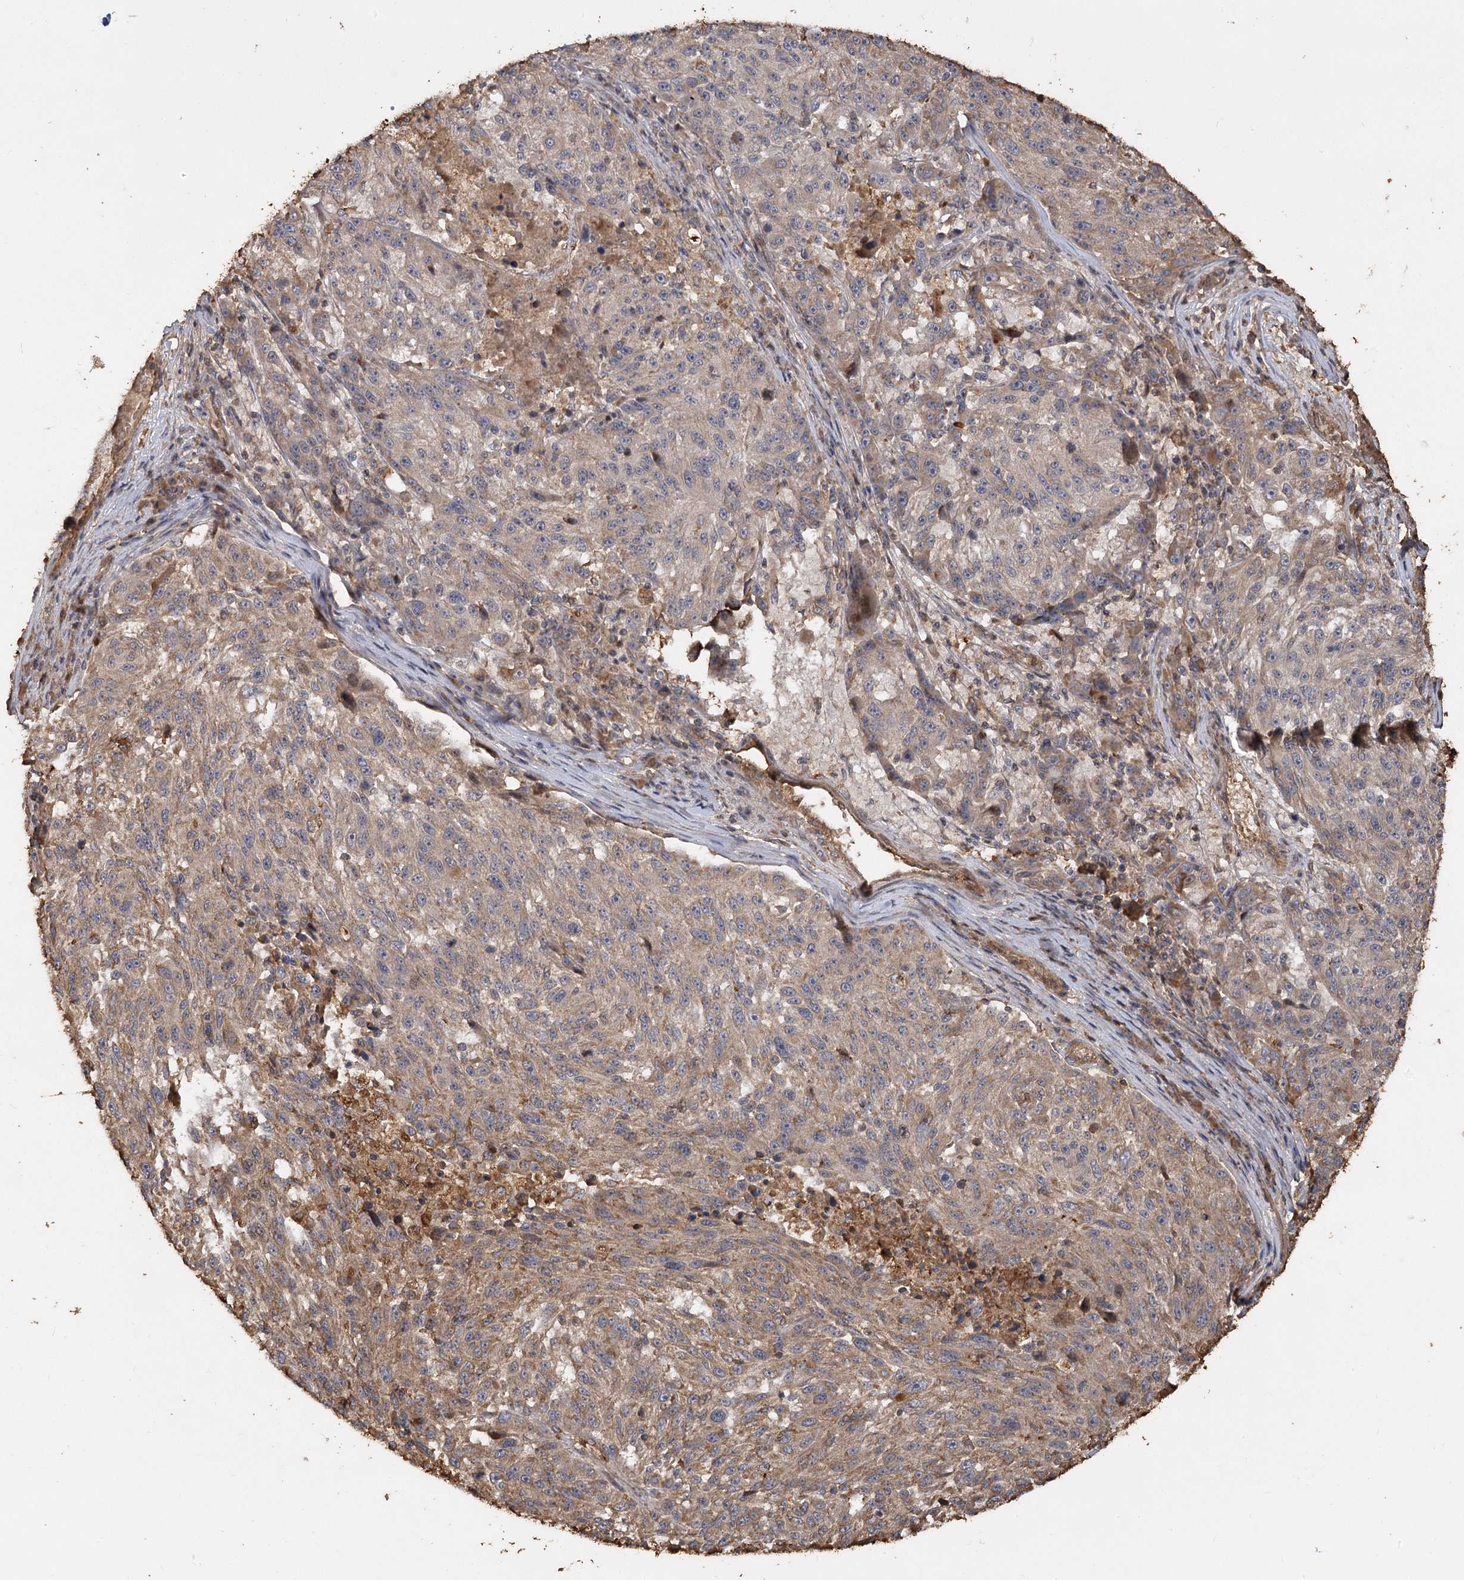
{"staining": {"intensity": "weak", "quantity": ">75%", "location": "cytoplasmic/membranous"}, "tissue": "melanoma", "cell_type": "Tumor cells", "image_type": "cancer", "snomed": [{"axis": "morphology", "description": "Malignant melanoma, NOS"}, {"axis": "topography", "description": "Skin"}], "caption": "This is a histology image of IHC staining of malignant melanoma, which shows weak expression in the cytoplasmic/membranous of tumor cells.", "gene": "PIK3C2A", "patient": {"sex": "male", "age": 53}}